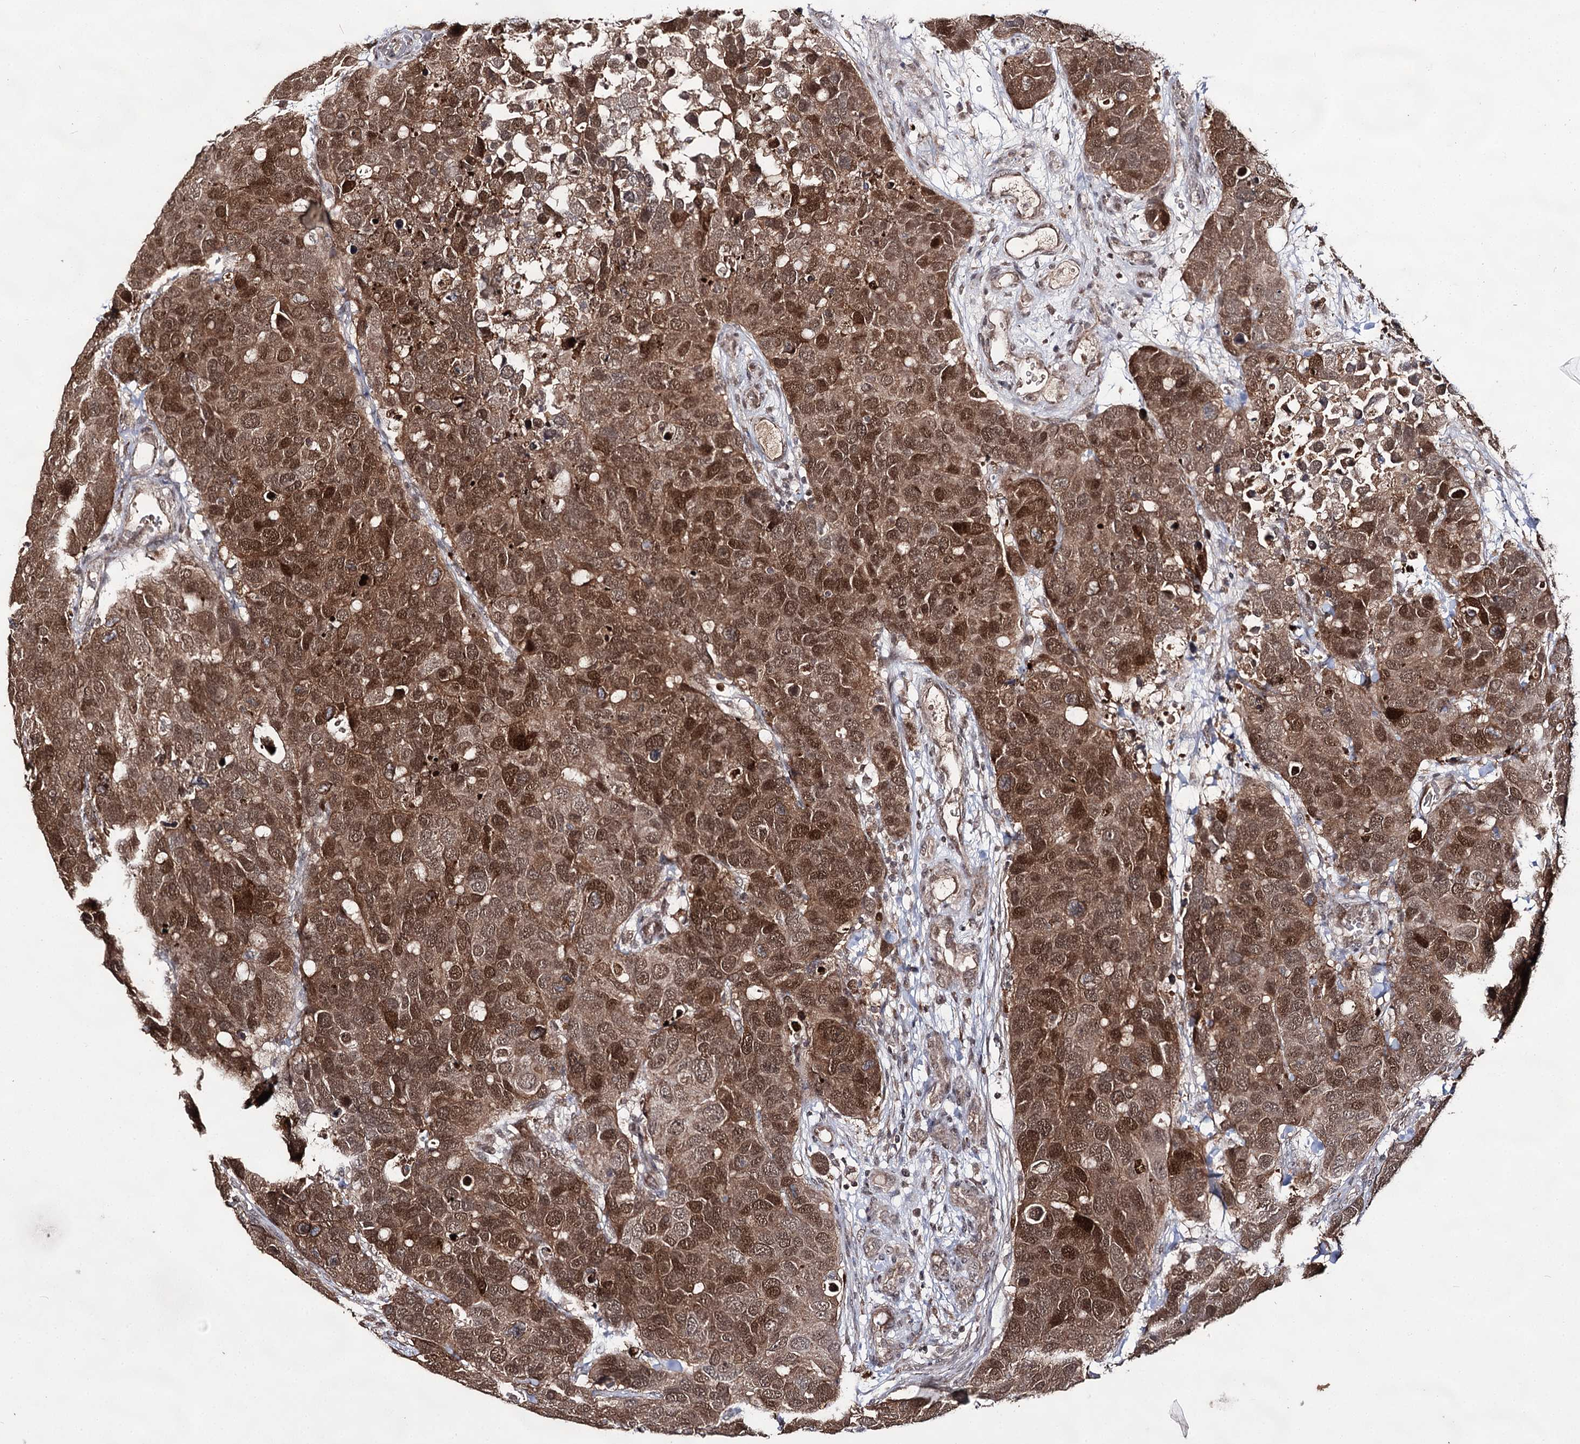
{"staining": {"intensity": "moderate", "quantity": ">75%", "location": "cytoplasmic/membranous,nuclear"}, "tissue": "breast cancer", "cell_type": "Tumor cells", "image_type": "cancer", "snomed": [{"axis": "morphology", "description": "Duct carcinoma"}, {"axis": "topography", "description": "Breast"}], "caption": "Protein analysis of breast infiltrating ductal carcinoma tissue shows moderate cytoplasmic/membranous and nuclear expression in approximately >75% of tumor cells.", "gene": "ACTR6", "patient": {"sex": "female", "age": 83}}